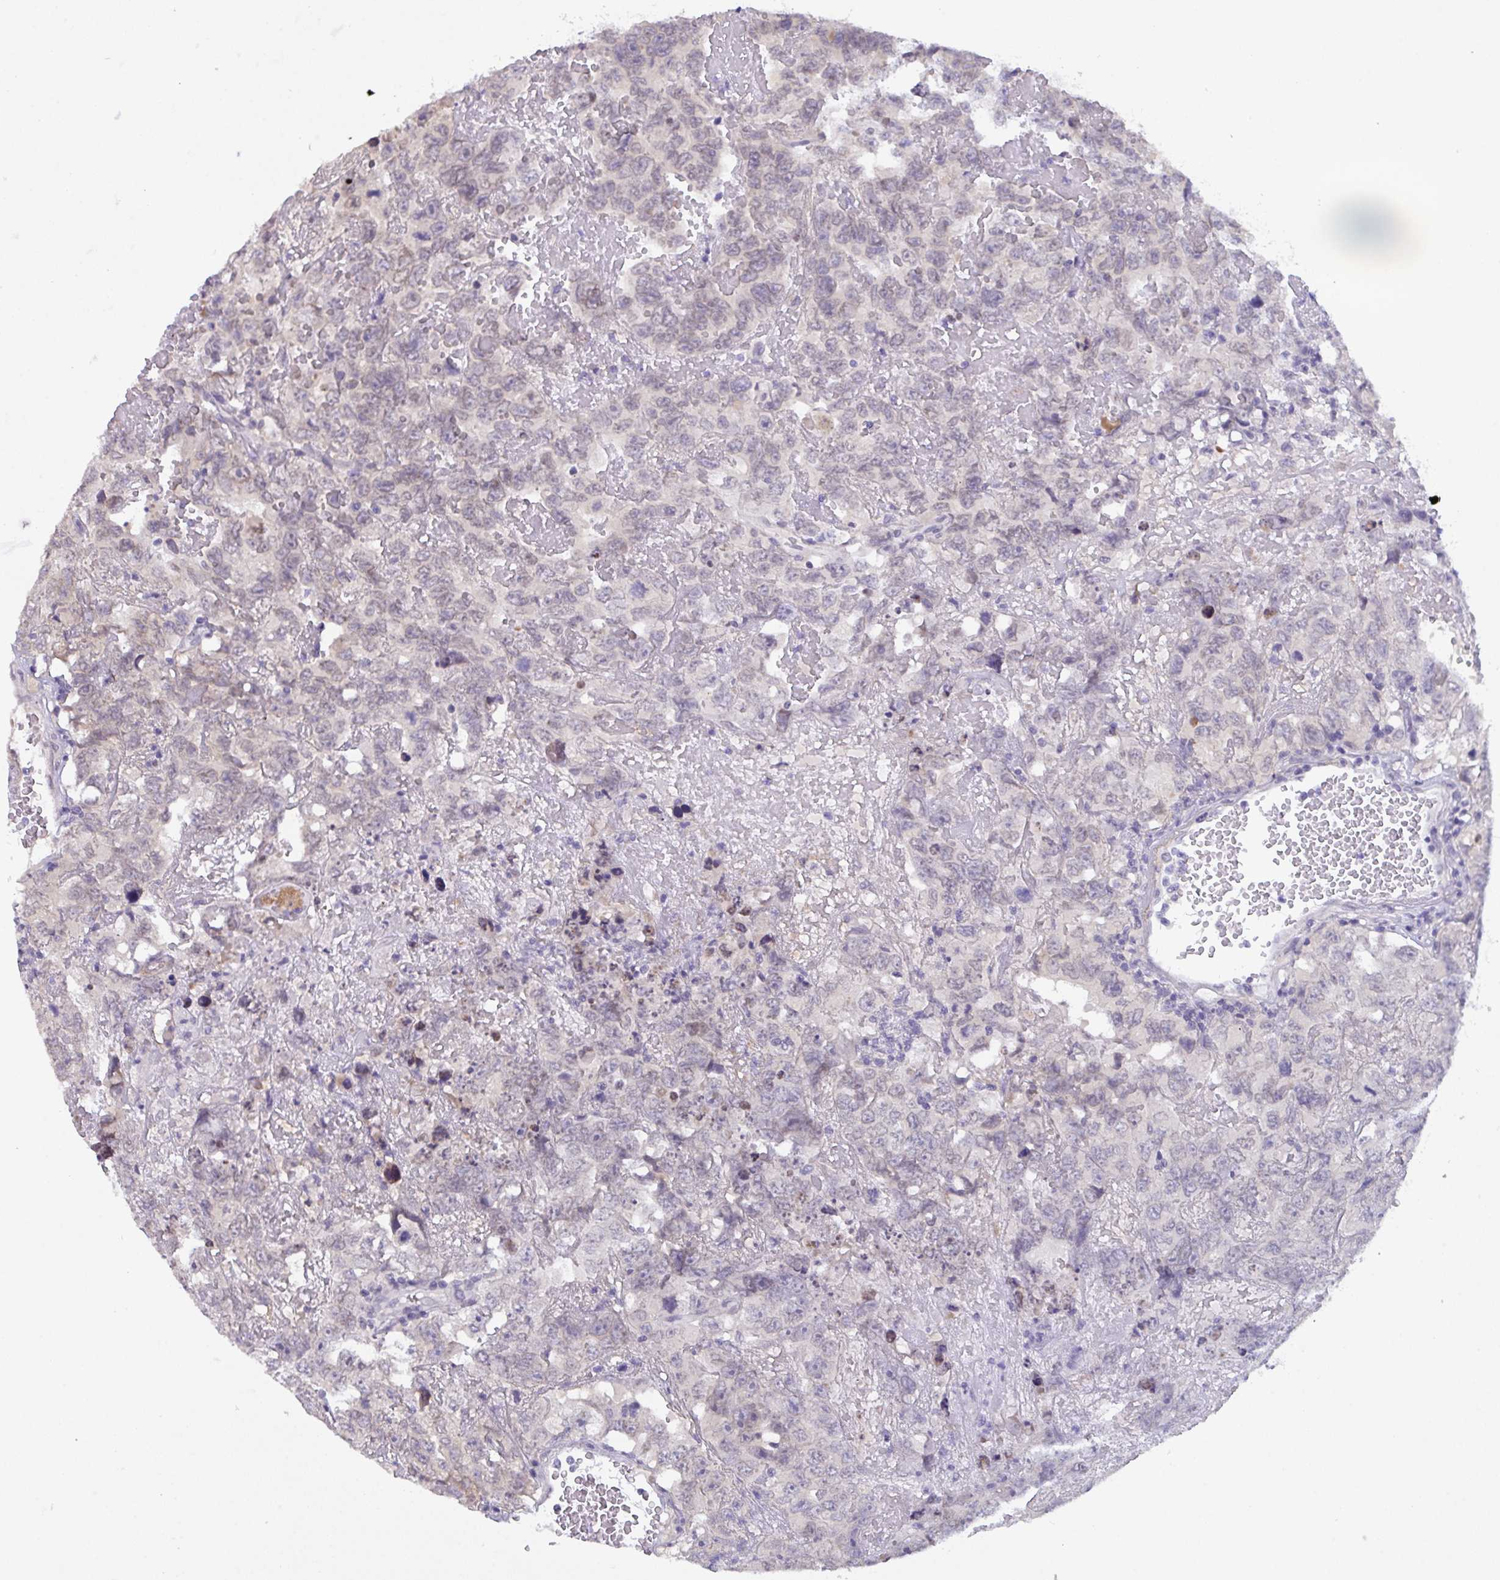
{"staining": {"intensity": "negative", "quantity": "none", "location": "none"}, "tissue": "testis cancer", "cell_type": "Tumor cells", "image_type": "cancer", "snomed": [{"axis": "morphology", "description": "Carcinoma, Embryonal, NOS"}, {"axis": "topography", "description": "Testis"}], "caption": "Immunohistochemistry of human testis cancer reveals no expression in tumor cells. The staining is performed using DAB (3,3'-diaminobenzidine) brown chromogen with nuclei counter-stained in using hematoxylin.", "gene": "SERPINB13", "patient": {"sex": "male", "age": 45}}